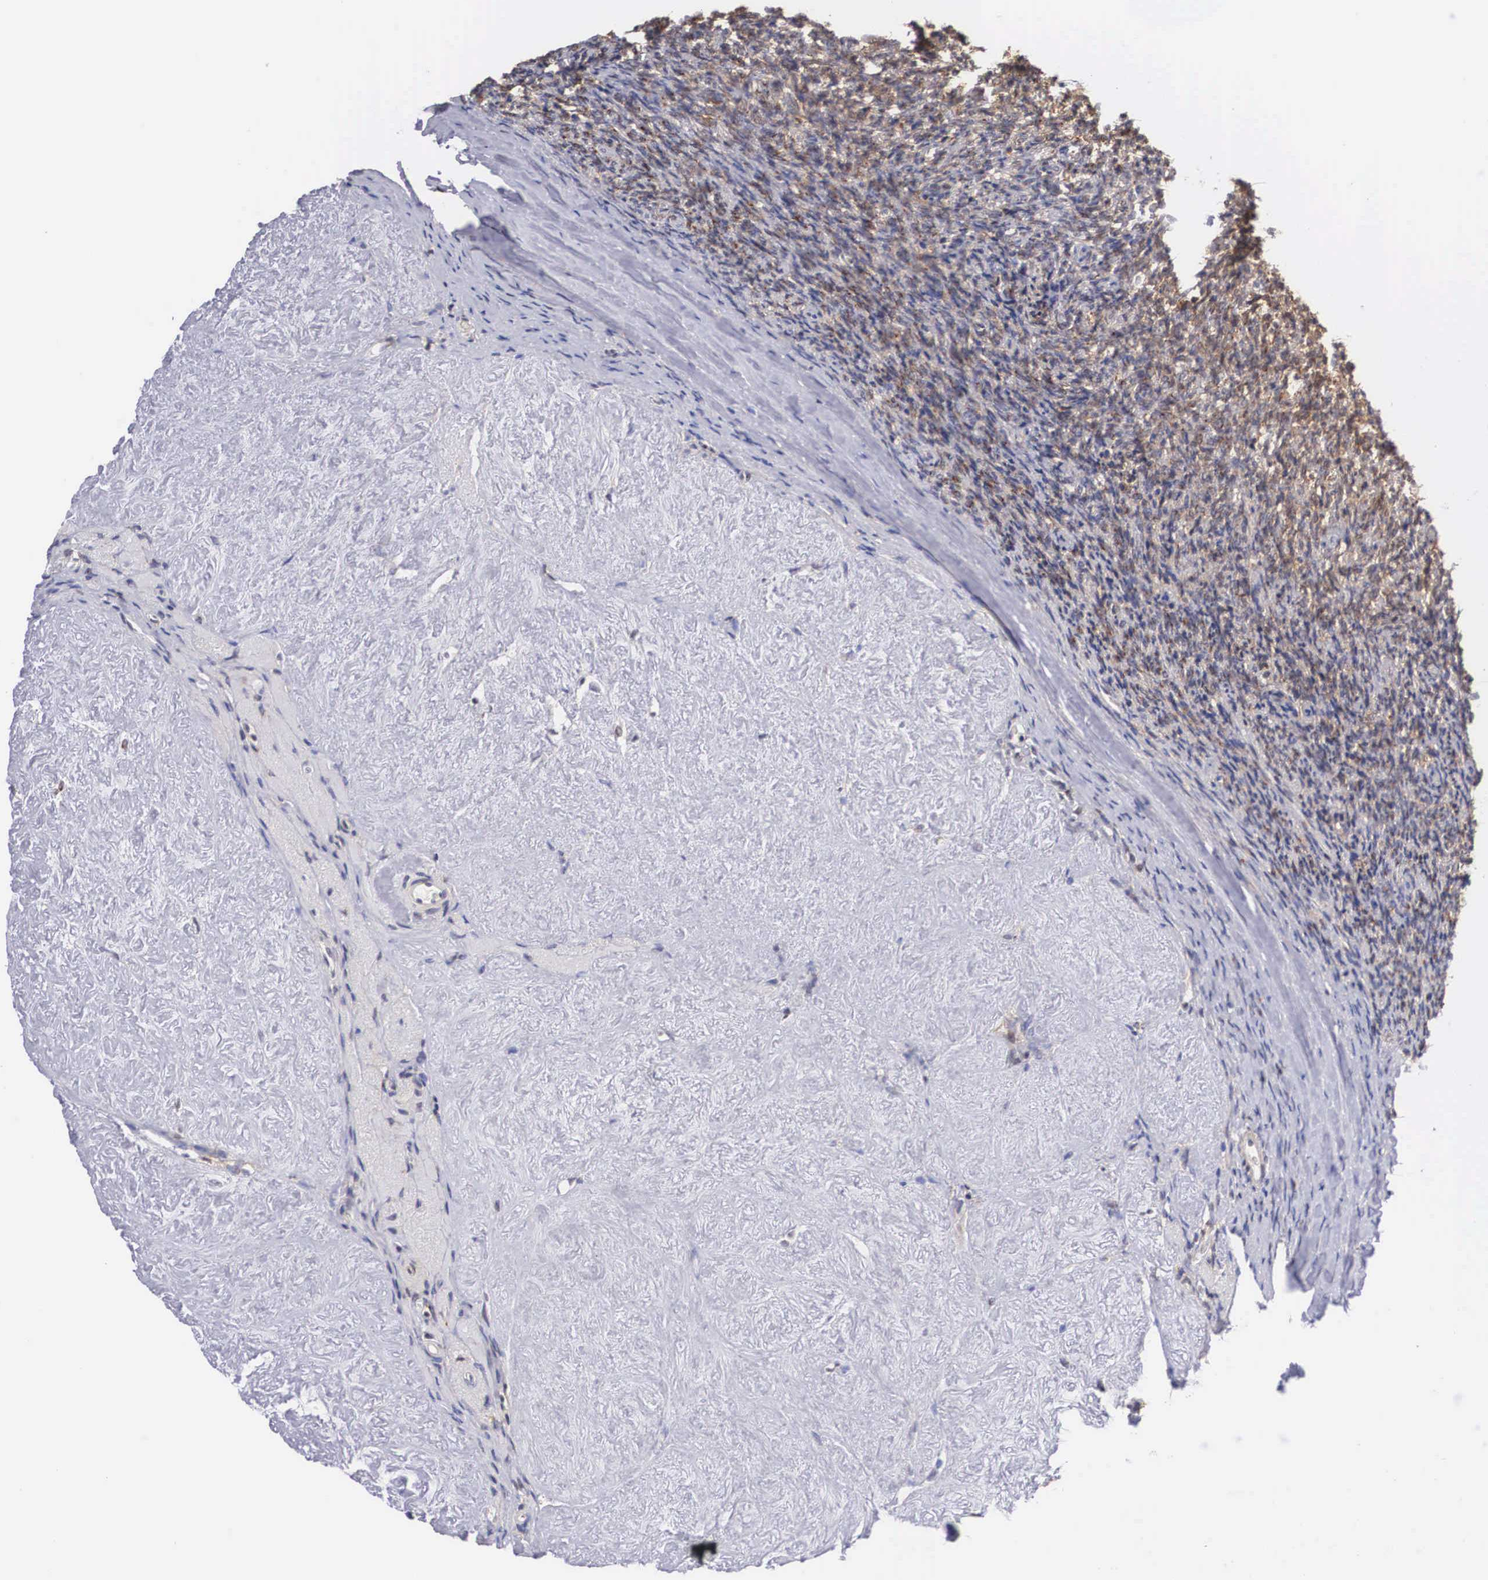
{"staining": {"intensity": "weak", "quantity": "25%-75%", "location": "cytoplasmic/membranous"}, "tissue": "ovary", "cell_type": "Ovarian stroma cells", "image_type": "normal", "snomed": [{"axis": "morphology", "description": "Normal tissue, NOS"}, {"axis": "topography", "description": "Ovary"}], "caption": "Immunohistochemistry (IHC) histopathology image of benign ovary: human ovary stained using immunohistochemistry displays low levels of weak protein expression localized specifically in the cytoplasmic/membranous of ovarian stroma cells, appearing as a cytoplasmic/membranous brown color.", "gene": "NR4A2", "patient": {"sex": "female", "age": 53}}